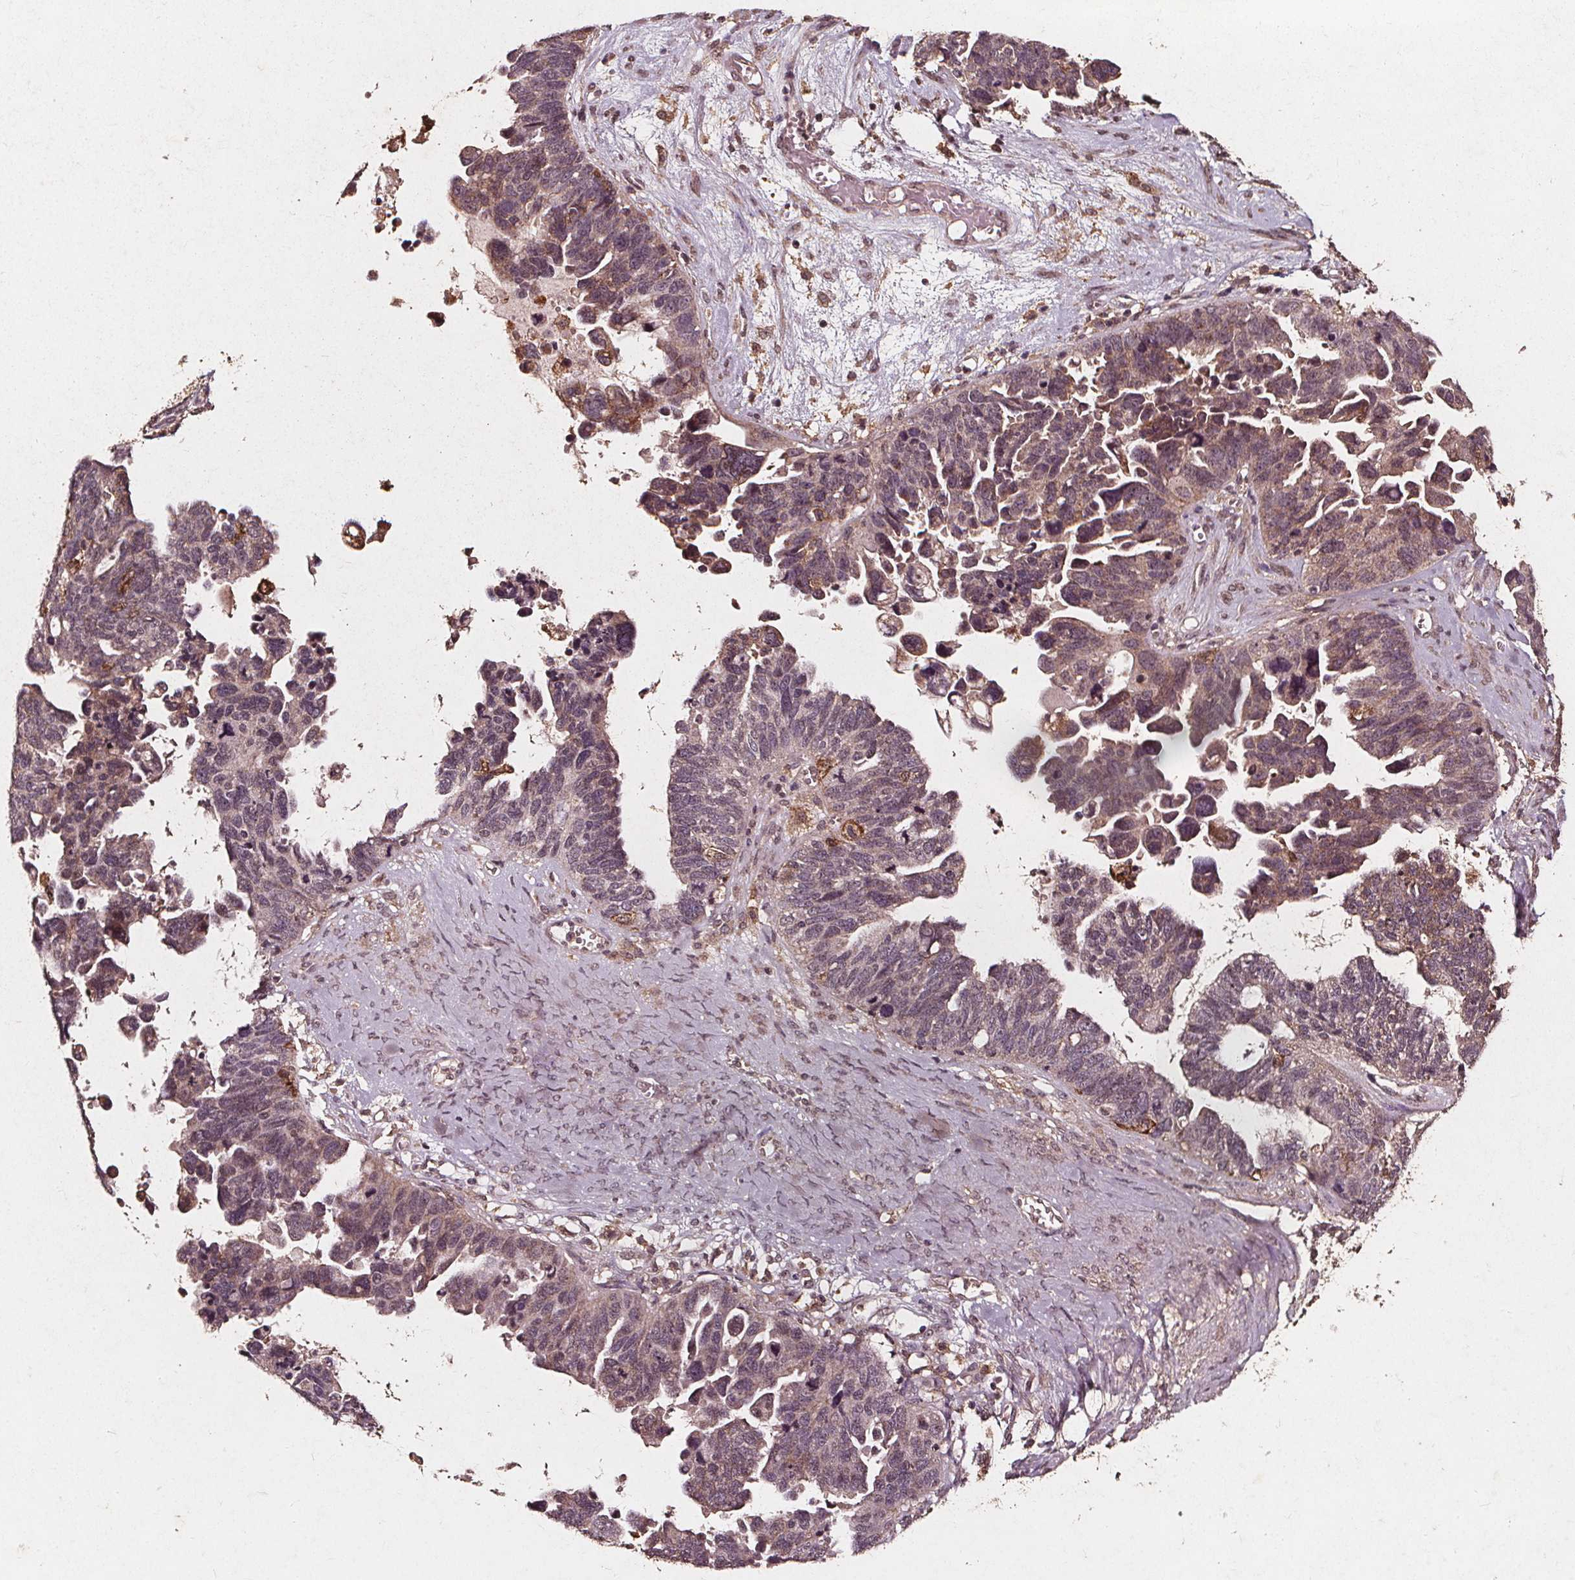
{"staining": {"intensity": "weak", "quantity": "<25%", "location": "cytoplasmic/membranous"}, "tissue": "ovarian cancer", "cell_type": "Tumor cells", "image_type": "cancer", "snomed": [{"axis": "morphology", "description": "Cystadenocarcinoma, serous, NOS"}, {"axis": "topography", "description": "Ovary"}], "caption": "Tumor cells are negative for brown protein staining in serous cystadenocarcinoma (ovarian).", "gene": "ABCA1", "patient": {"sex": "female", "age": 60}}